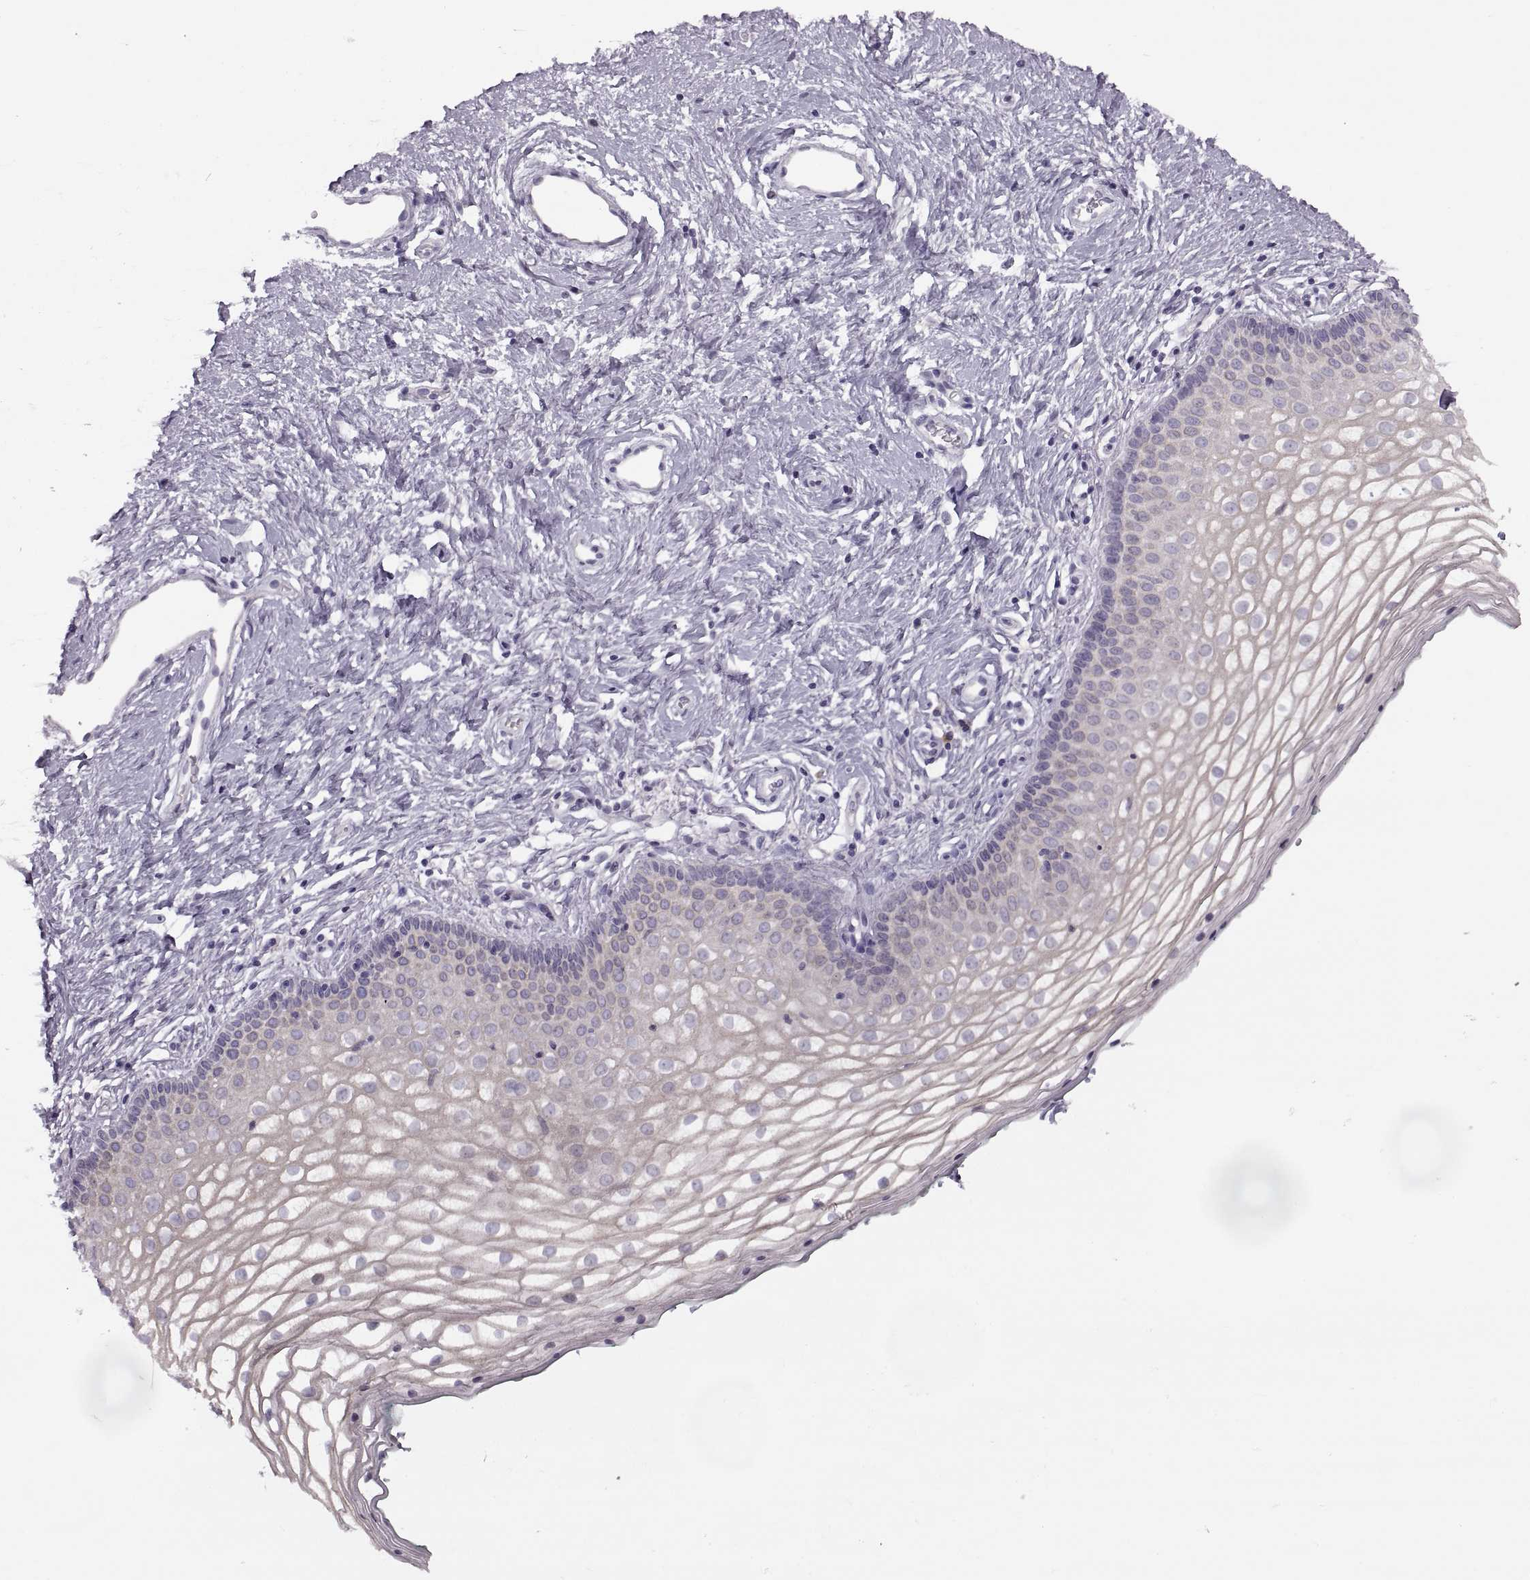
{"staining": {"intensity": "weak", "quantity": "25%-75%", "location": "cytoplasmic/membranous"}, "tissue": "vagina", "cell_type": "Squamous epithelial cells", "image_type": "normal", "snomed": [{"axis": "morphology", "description": "Normal tissue, NOS"}, {"axis": "topography", "description": "Vagina"}], "caption": "Immunohistochemistry (IHC) (DAB (3,3'-diaminobenzidine)) staining of benign human vagina reveals weak cytoplasmic/membranous protein positivity in about 25%-75% of squamous epithelial cells. The protein of interest is shown in brown color, while the nuclei are stained blue.", "gene": "H2AP", "patient": {"sex": "female", "age": 36}}